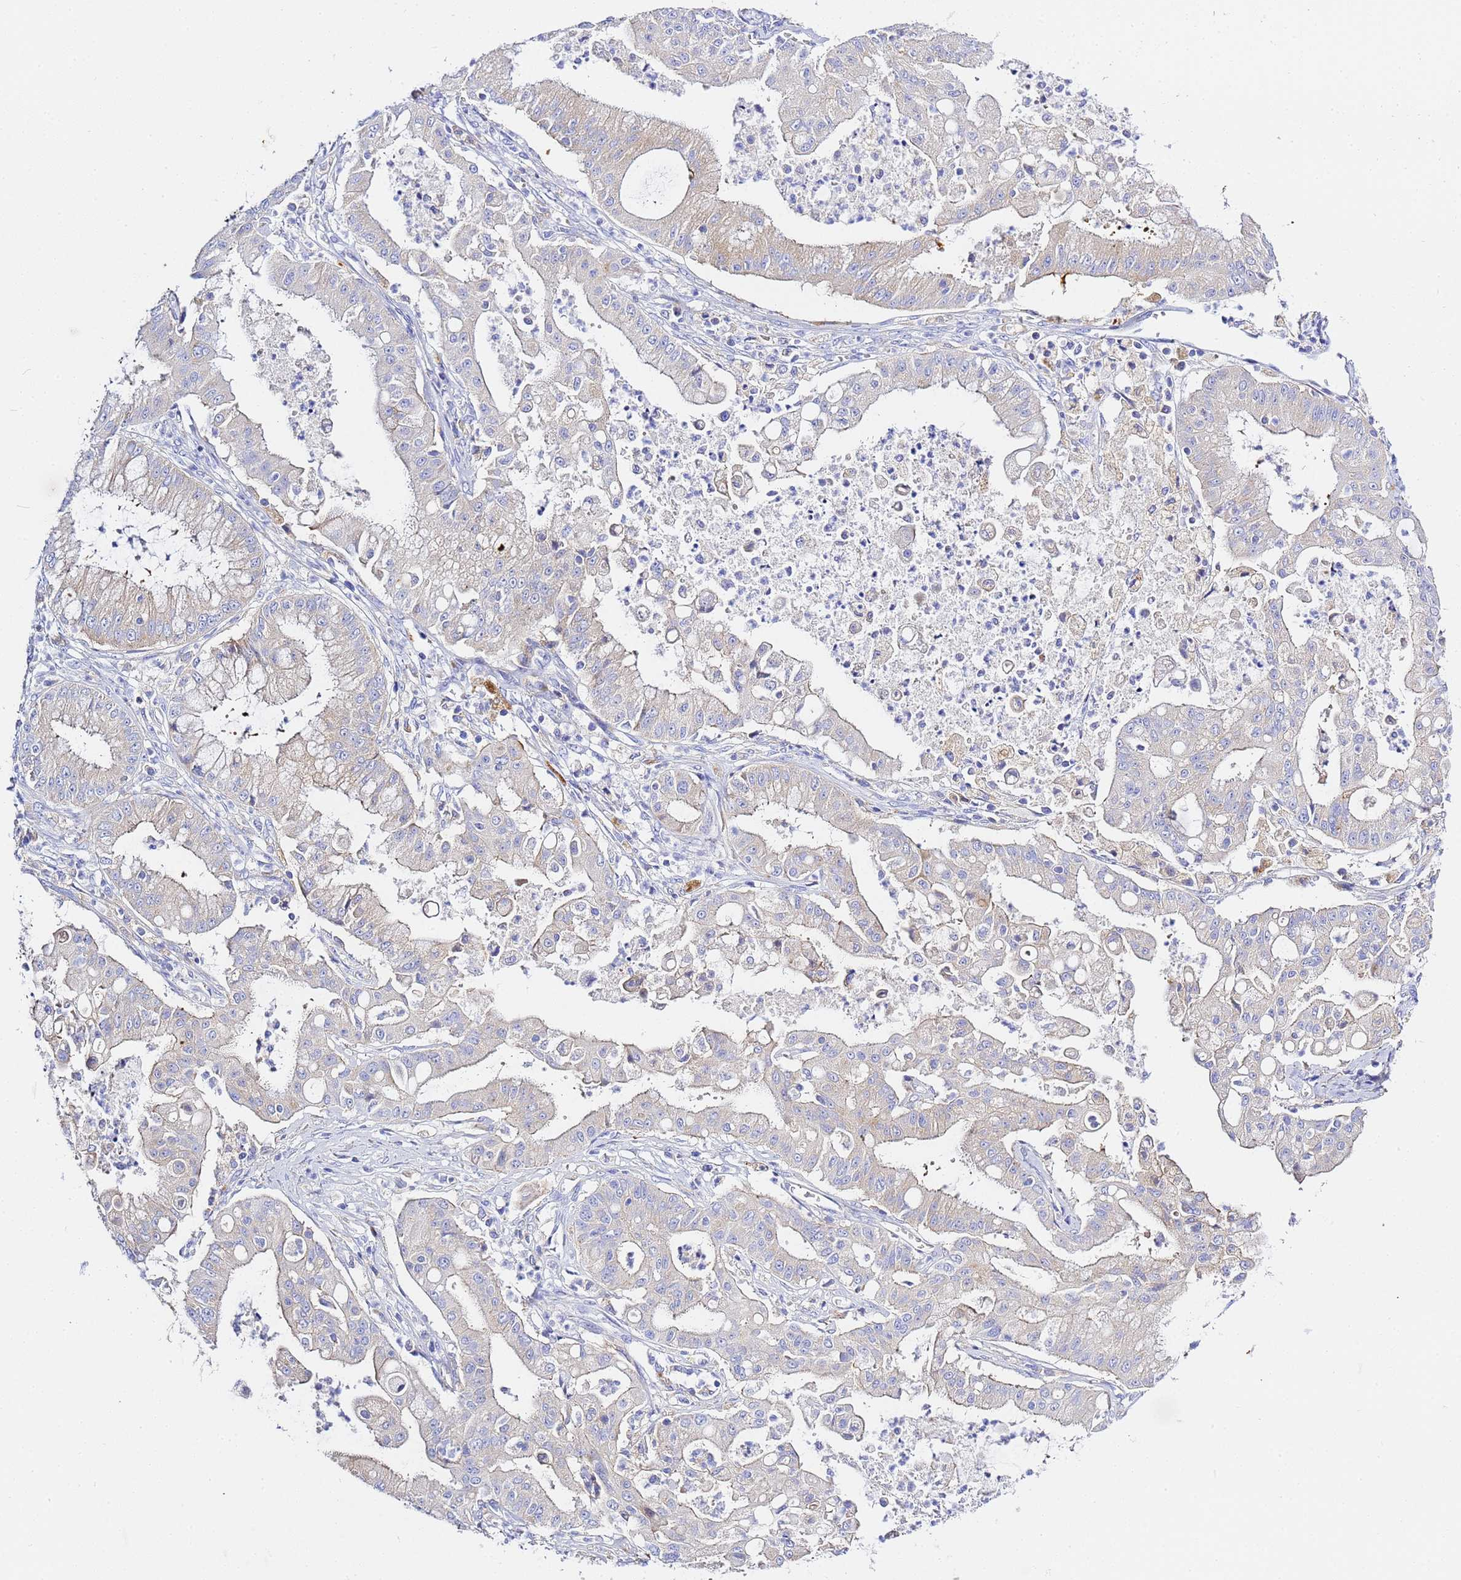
{"staining": {"intensity": "weak", "quantity": "<25%", "location": "cytoplasmic/membranous"}, "tissue": "ovarian cancer", "cell_type": "Tumor cells", "image_type": "cancer", "snomed": [{"axis": "morphology", "description": "Cystadenocarcinoma, mucinous, NOS"}, {"axis": "topography", "description": "Ovary"}], "caption": "Tumor cells show no significant expression in ovarian cancer (mucinous cystadenocarcinoma).", "gene": "VTI1B", "patient": {"sex": "female", "age": 70}}